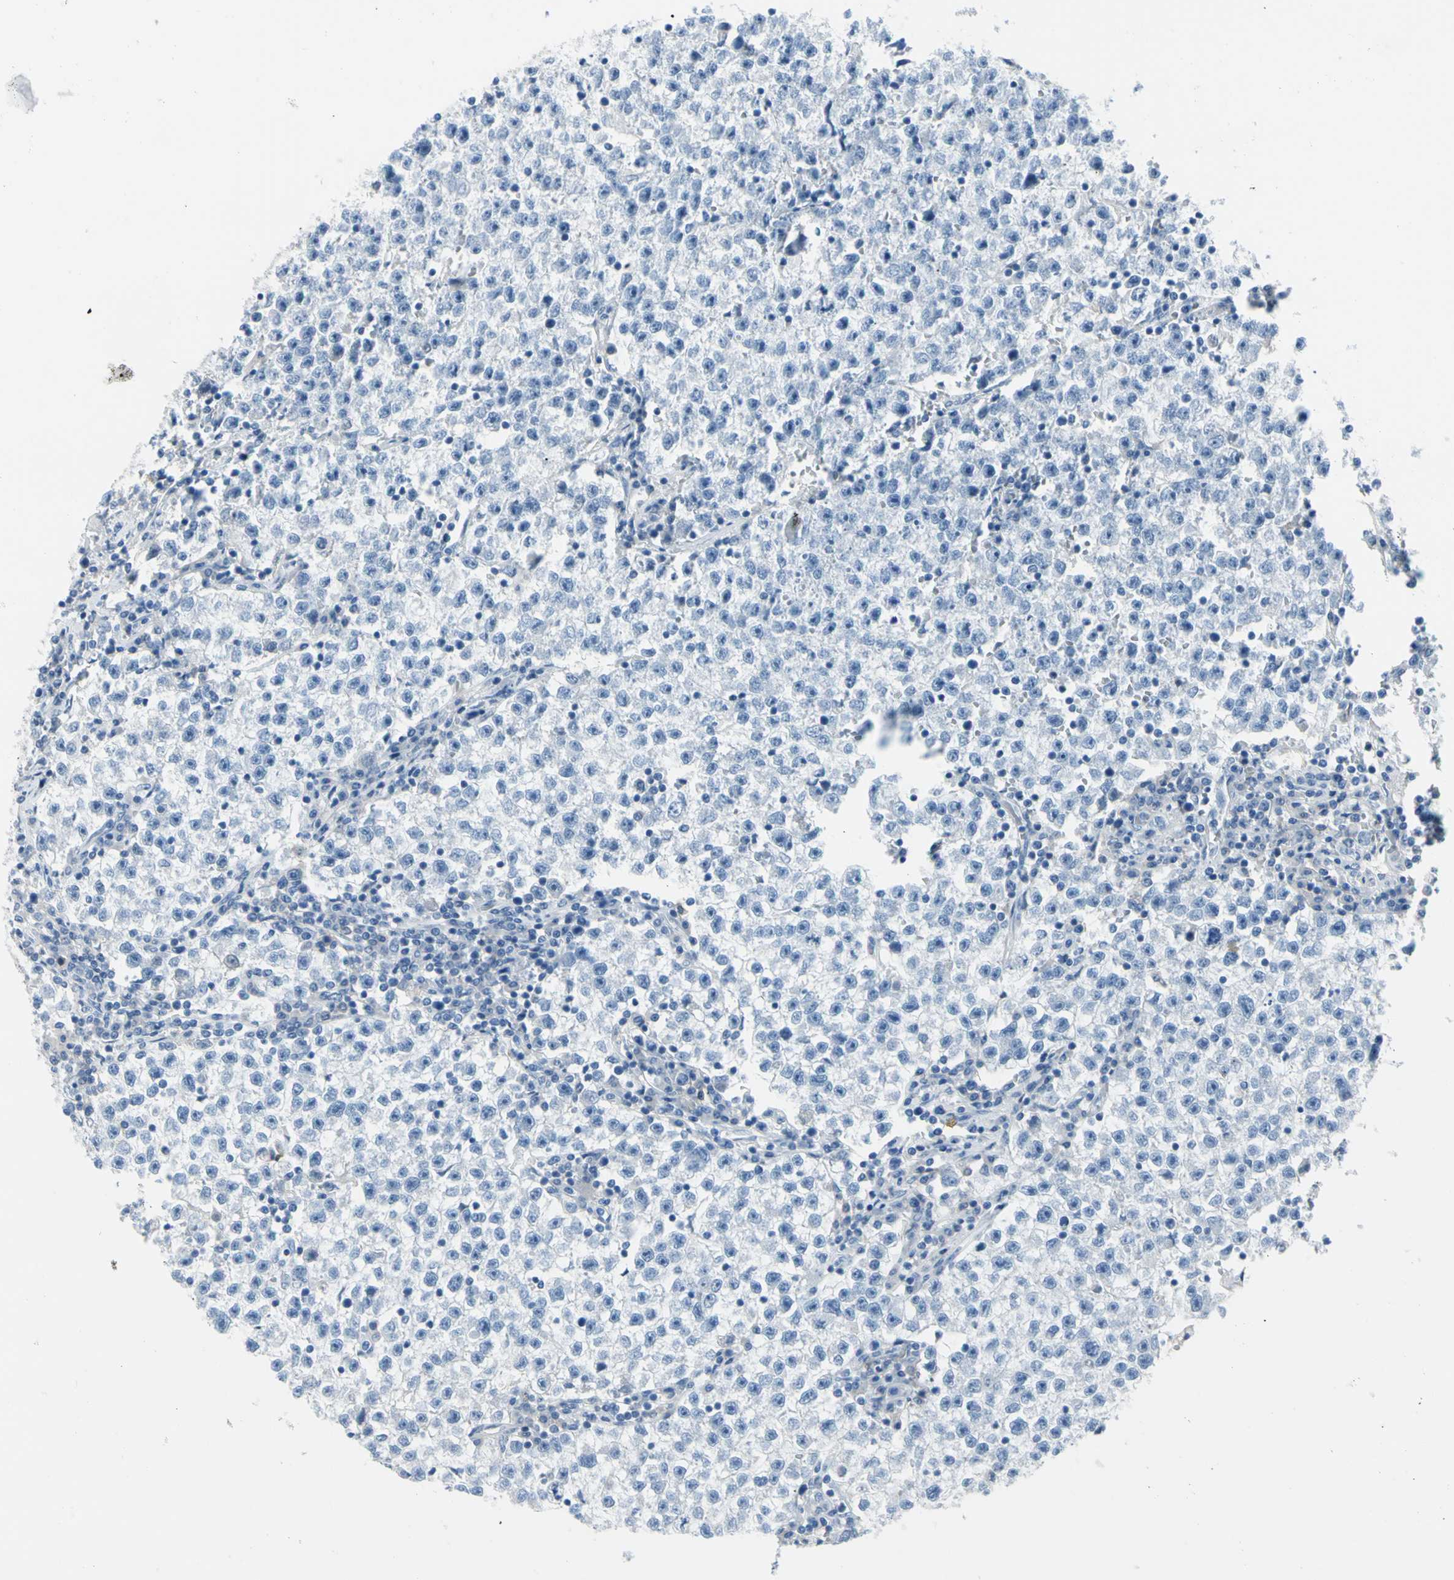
{"staining": {"intensity": "negative", "quantity": "none", "location": "none"}, "tissue": "testis cancer", "cell_type": "Tumor cells", "image_type": "cancer", "snomed": [{"axis": "morphology", "description": "Seminoma, NOS"}, {"axis": "topography", "description": "Testis"}], "caption": "IHC micrograph of neoplastic tissue: seminoma (testis) stained with DAB (3,3'-diaminobenzidine) exhibits no significant protein staining in tumor cells. (DAB (3,3'-diaminobenzidine) IHC with hematoxylin counter stain).", "gene": "TPO", "patient": {"sex": "male", "age": 22}}